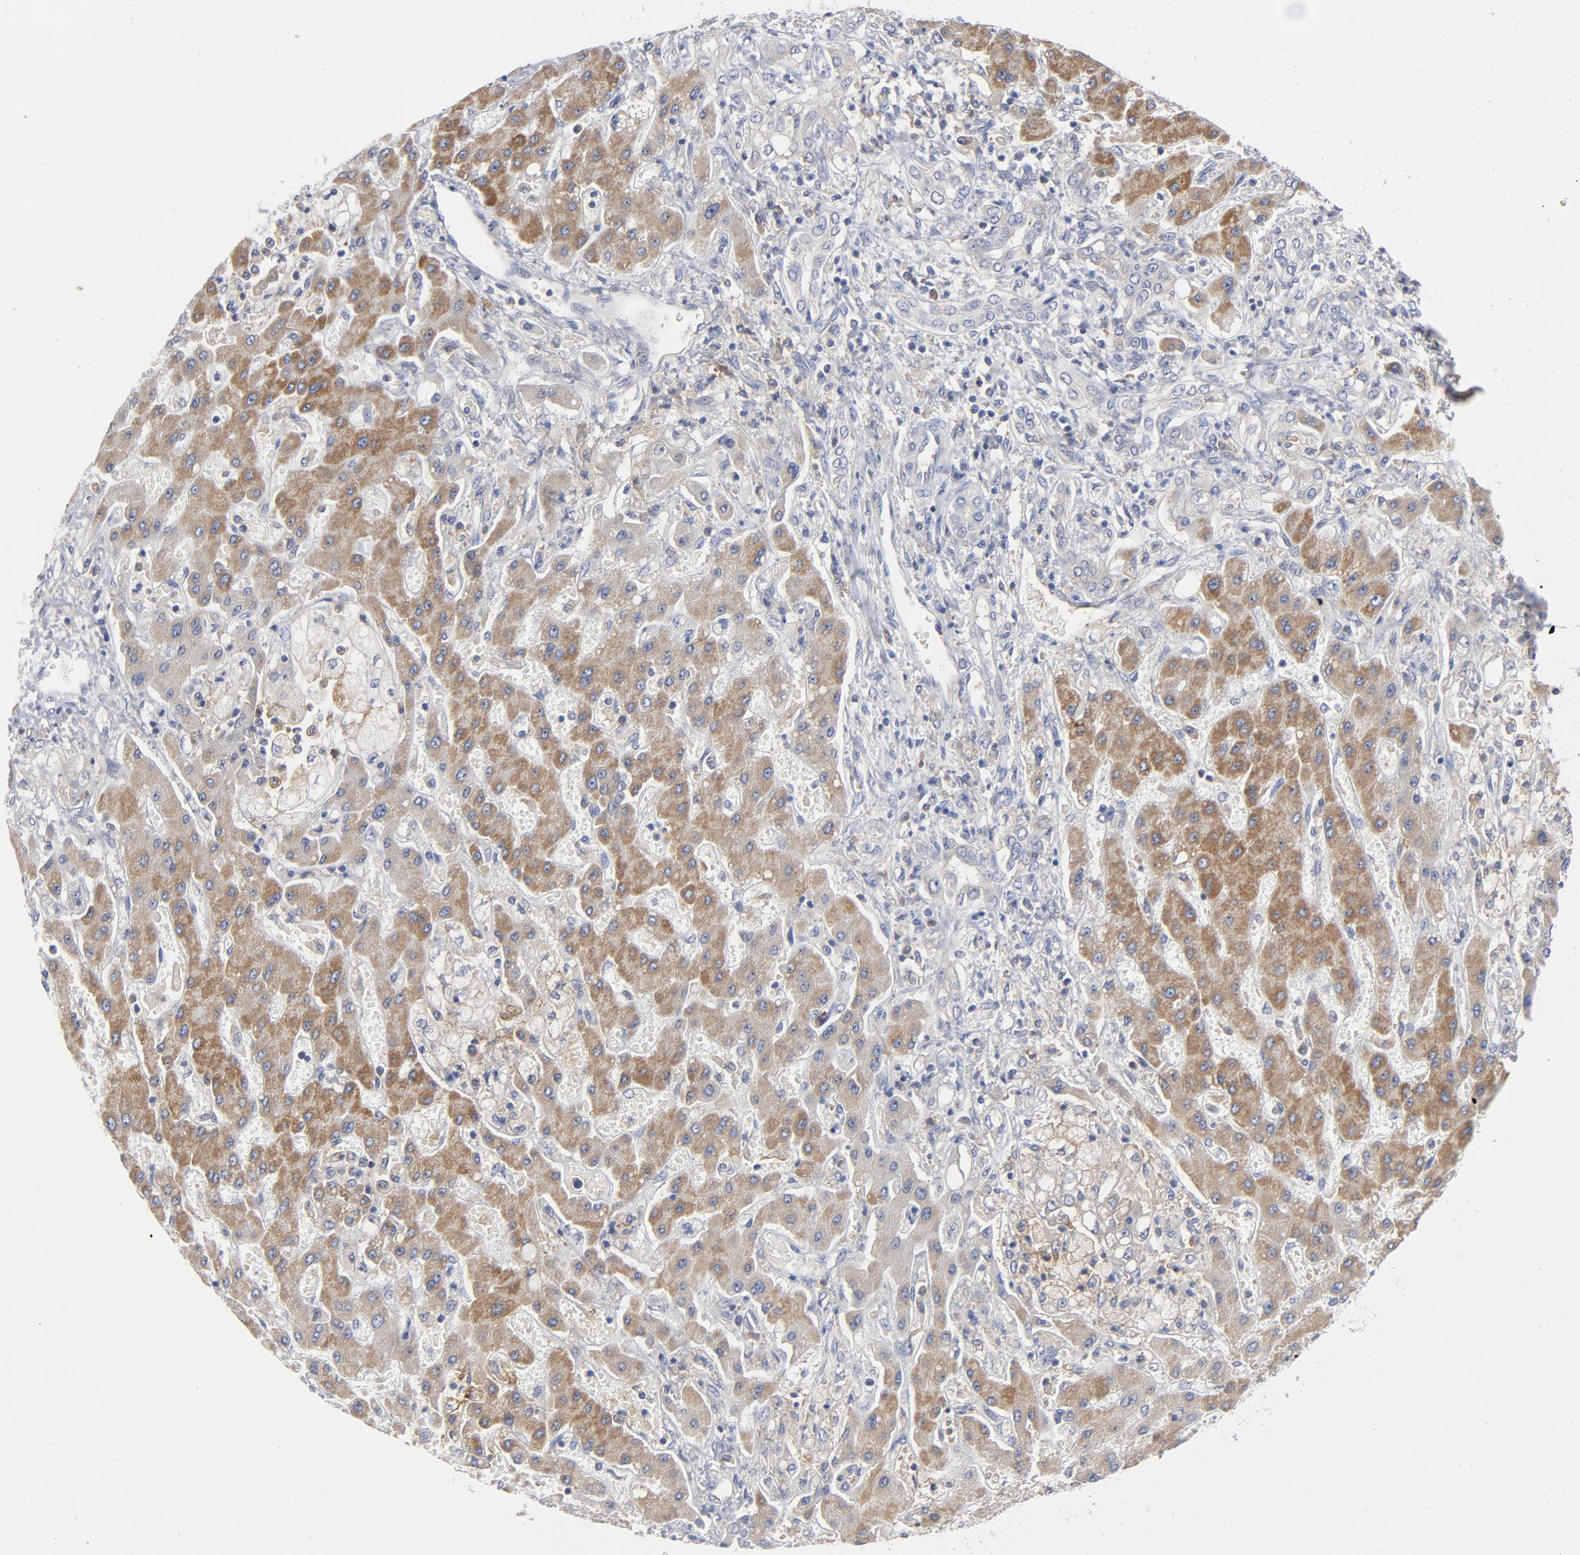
{"staining": {"intensity": "weak", "quantity": ">75%", "location": "cytoplasmic/membranous"}, "tissue": "liver cancer", "cell_type": "Tumor cells", "image_type": "cancer", "snomed": [{"axis": "morphology", "description": "Cholangiocarcinoma"}, {"axis": "topography", "description": "Liver"}], "caption": "Cholangiocarcinoma (liver) stained with a brown dye displays weak cytoplasmic/membranous positive staining in about >75% of tumor cells.", "gene": "CD86", "patient": {"sex": "male", "age": 50}}